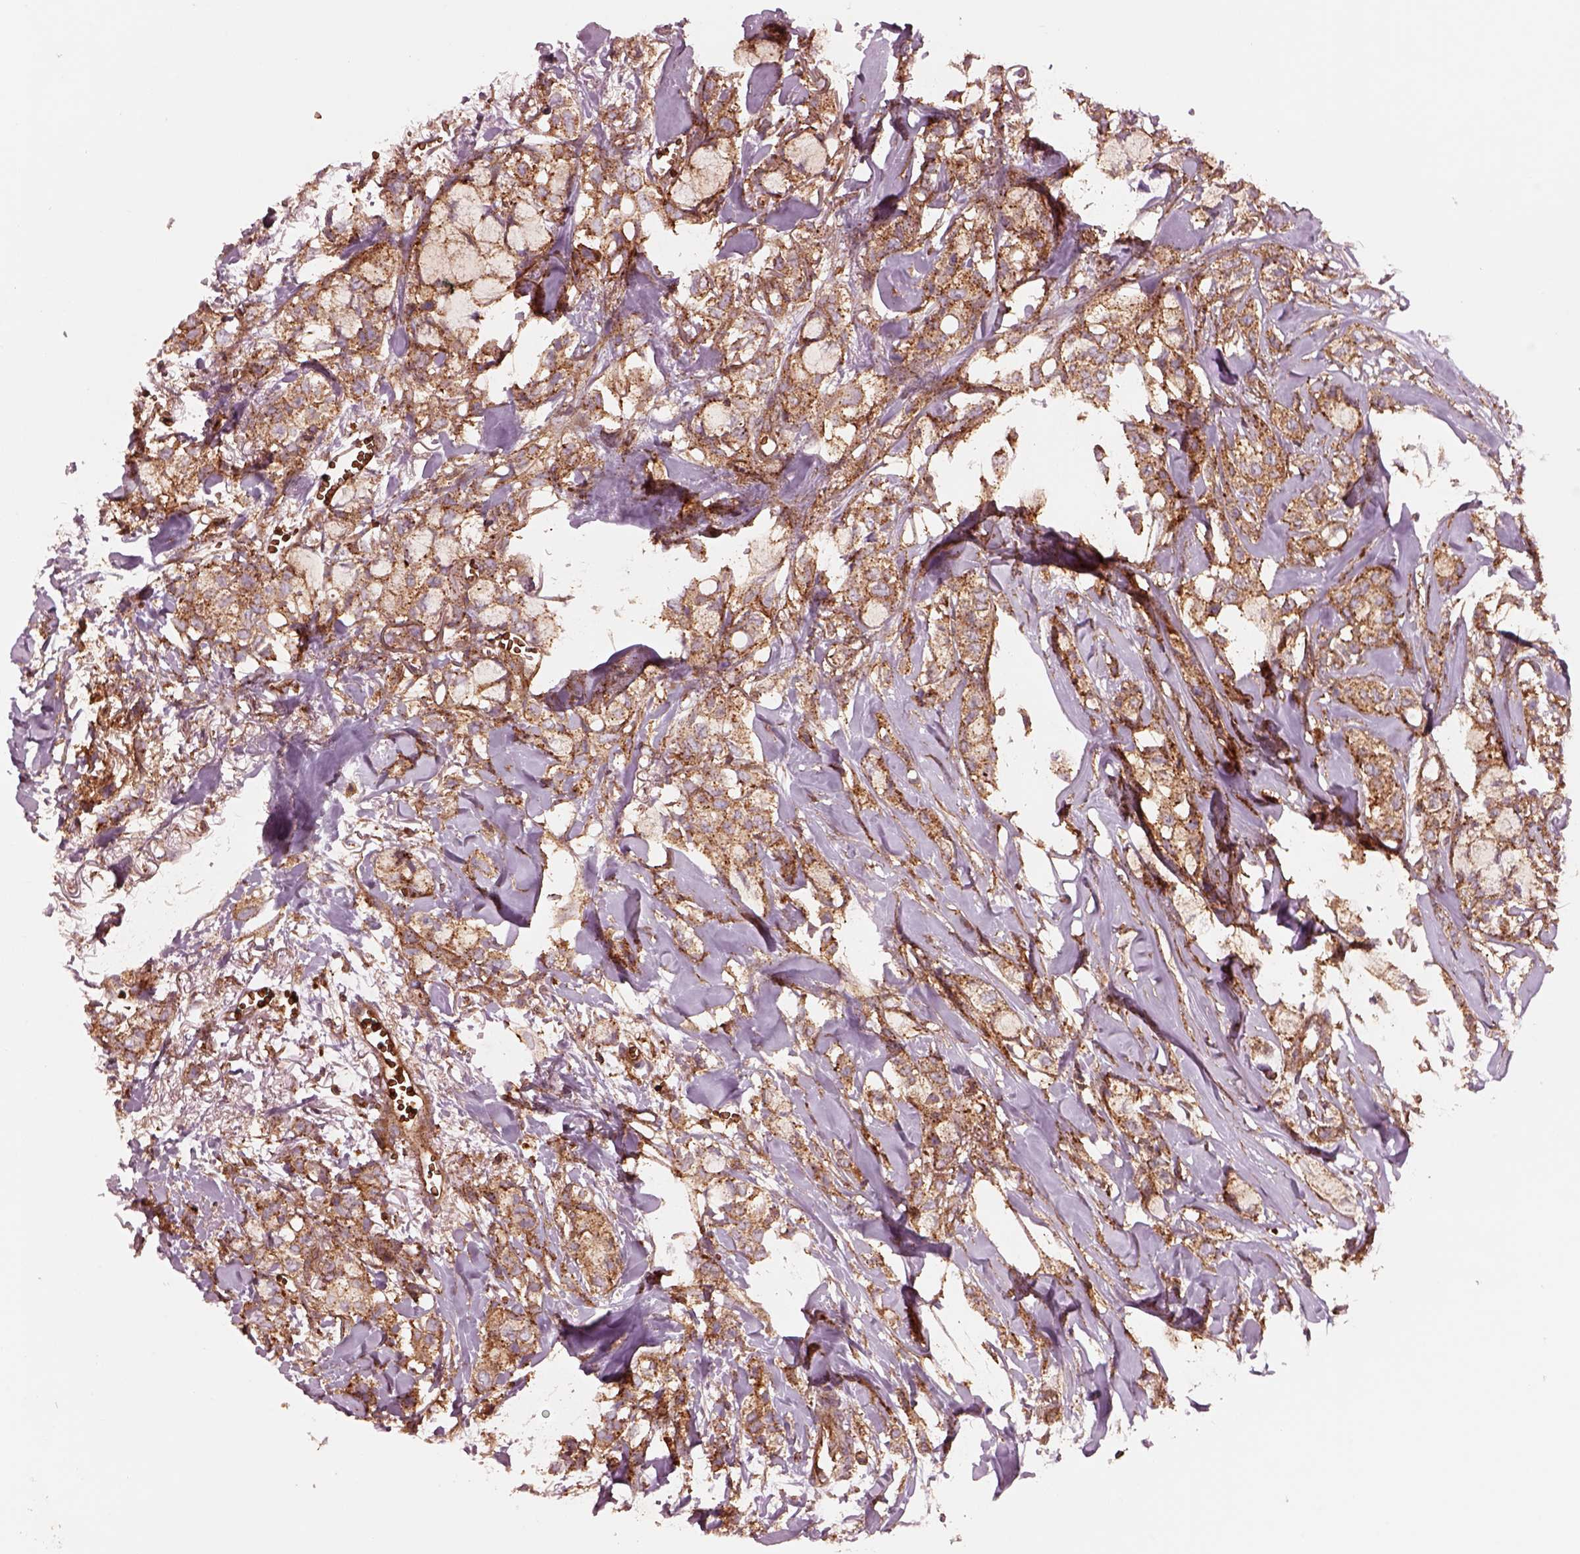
{"staining": {"intensity": "moderate", "quantity": ">75%", "location": "cytoplasmic/membranous"}, "tissue": "breast cancer", "cell_type": "Tumor cells", "image_type": "cancer", "snomed": [{"axis": "morphology", "description": "Duct carcinoma"}, {"axis": "topography", "description": "Breast"}], "caption": "Protein expression analysis of infiltrating ductal carcinoma (breast) exhibits moderate cytoplasmic/membranous positivity in about >75% of tumor cells.", "gene": "WASHC2A", "patient": {"sex": "female", "age": 85}}